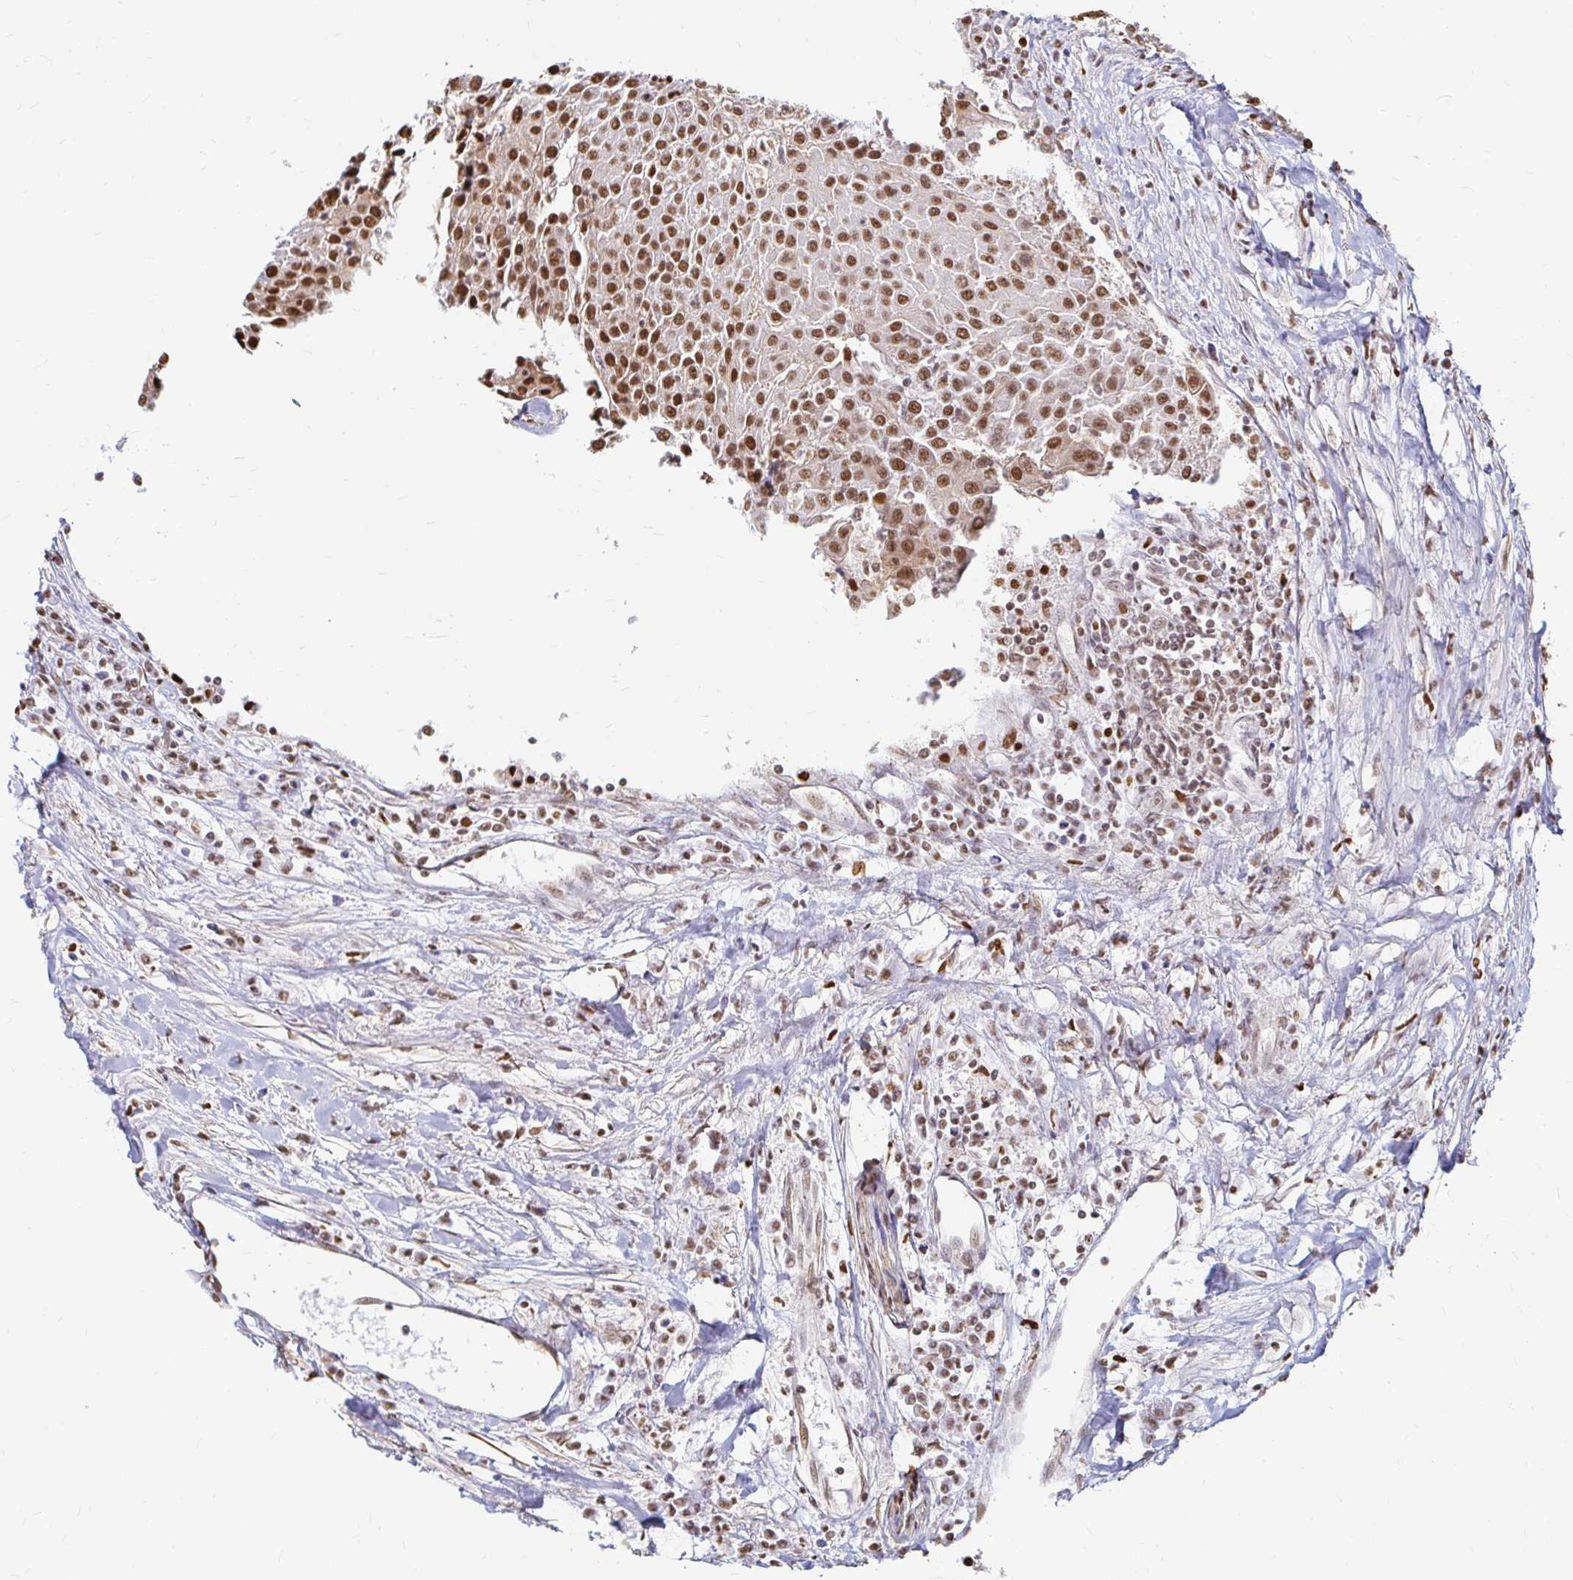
{"staining": {"intensity": "moderate", "quantity": ">75%", "location": "nuclear"}, "tissue": "urothelial cancer", "cell_type": "Tumor cells", "image_type": "cancer", "snomed": [{"axis": "morphology", "description": "Urothelial carcinoma, High grade"}, {"axis": "topography", "description": "Urinary bladder"}], "caption": "Immunohistochemical staining of human high-grade urothelial carcinoma demonstrates moderate nuclear protein expression in approximately >75% of tumor cells.", "gene": "HNRNPU", "patient": {"sex": "female", "age": 85}}